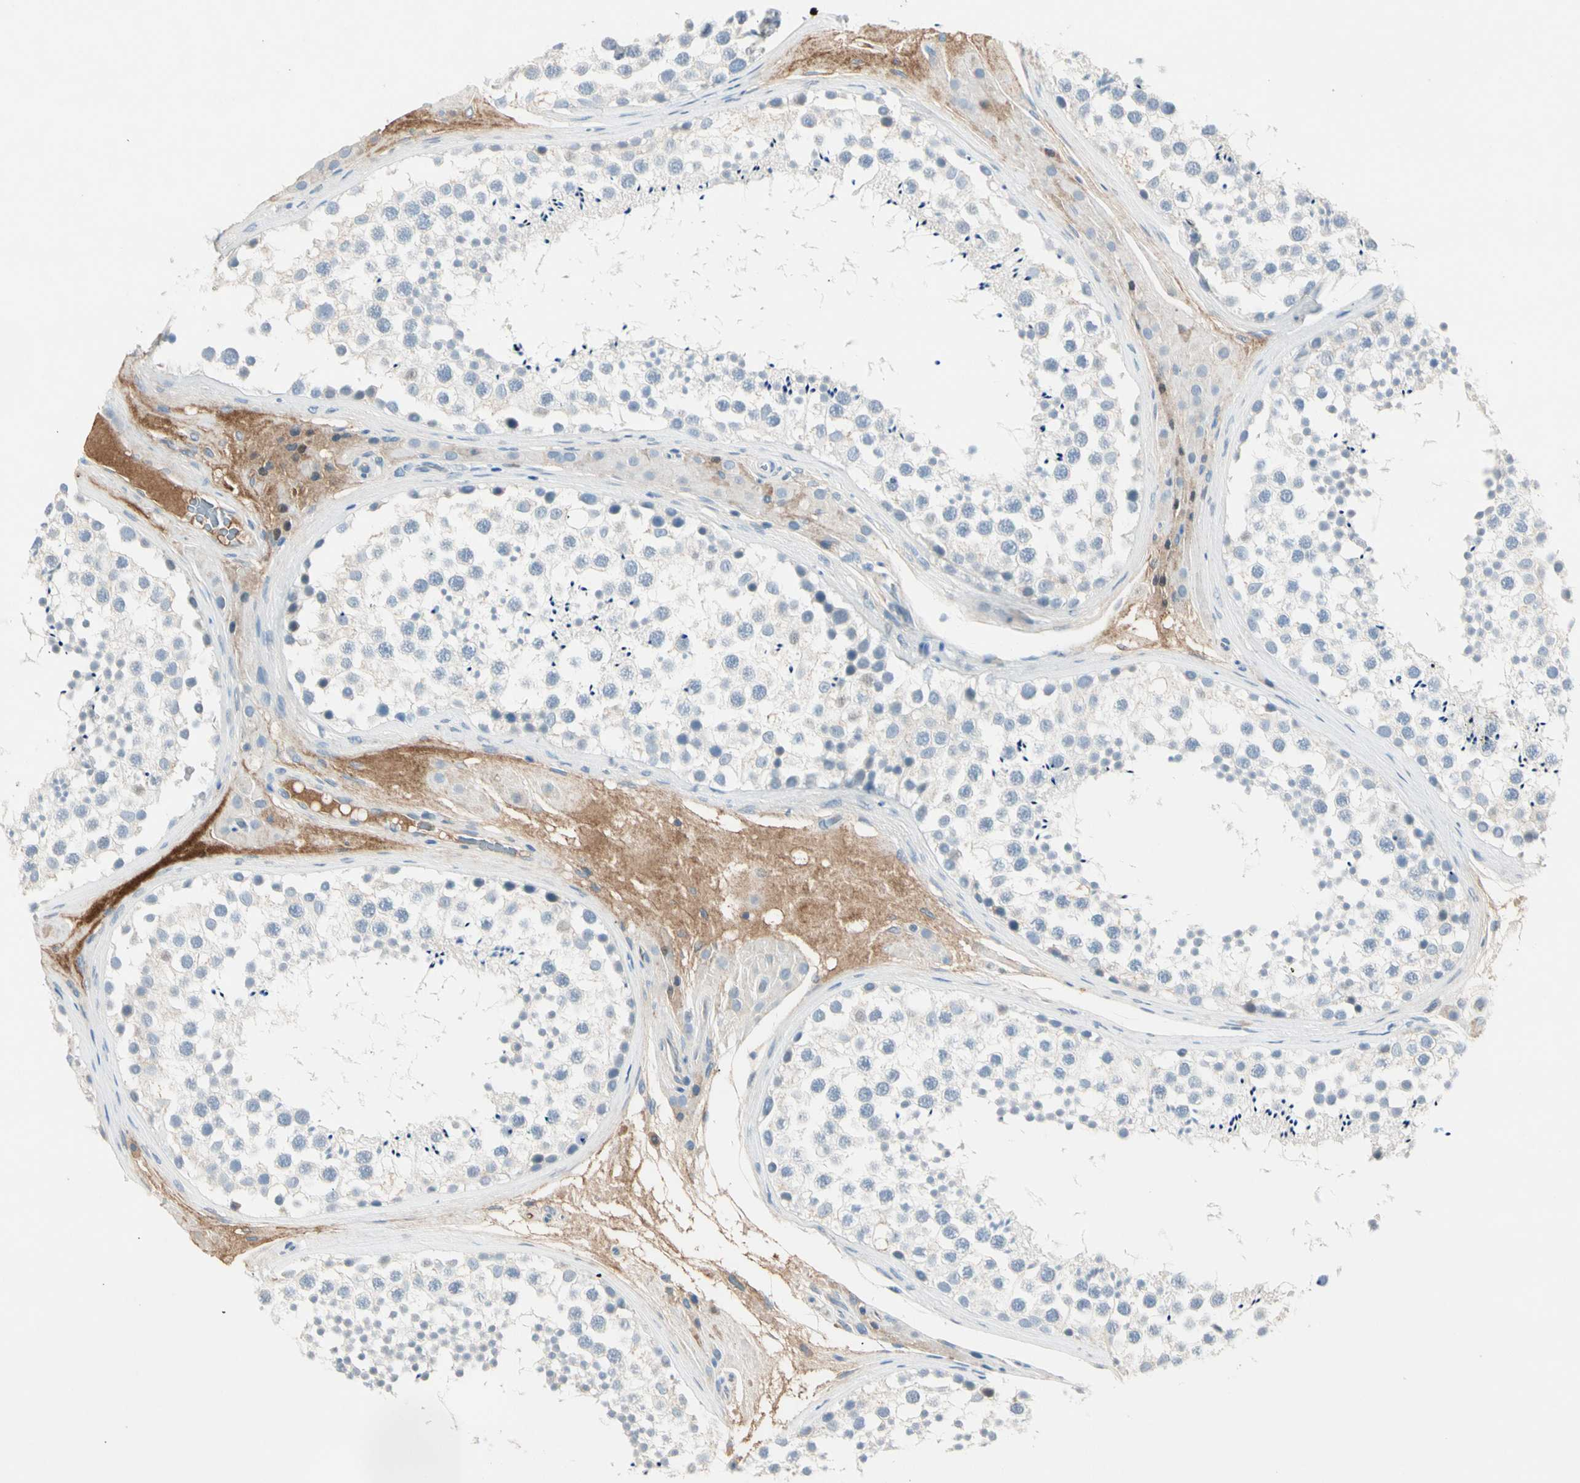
{"staining": {"intensity": "negative", "quantity": "none", "location": "none"}, "tissue": "testis", "cell_type": "Cells in seminiferous ducts", "image_type": "normal", "snomed": [{"axis": "morphology", "description": "Normal tissue, NOS"}, {"axis": "topography", "description": "Testis"}], "caption": "Immunohistochemical staining of normal testis displays no significant staining in cells in seminiferous ducts.", "gene": "SERPIND1", "patient": {"sex": "male", "age": 46}}